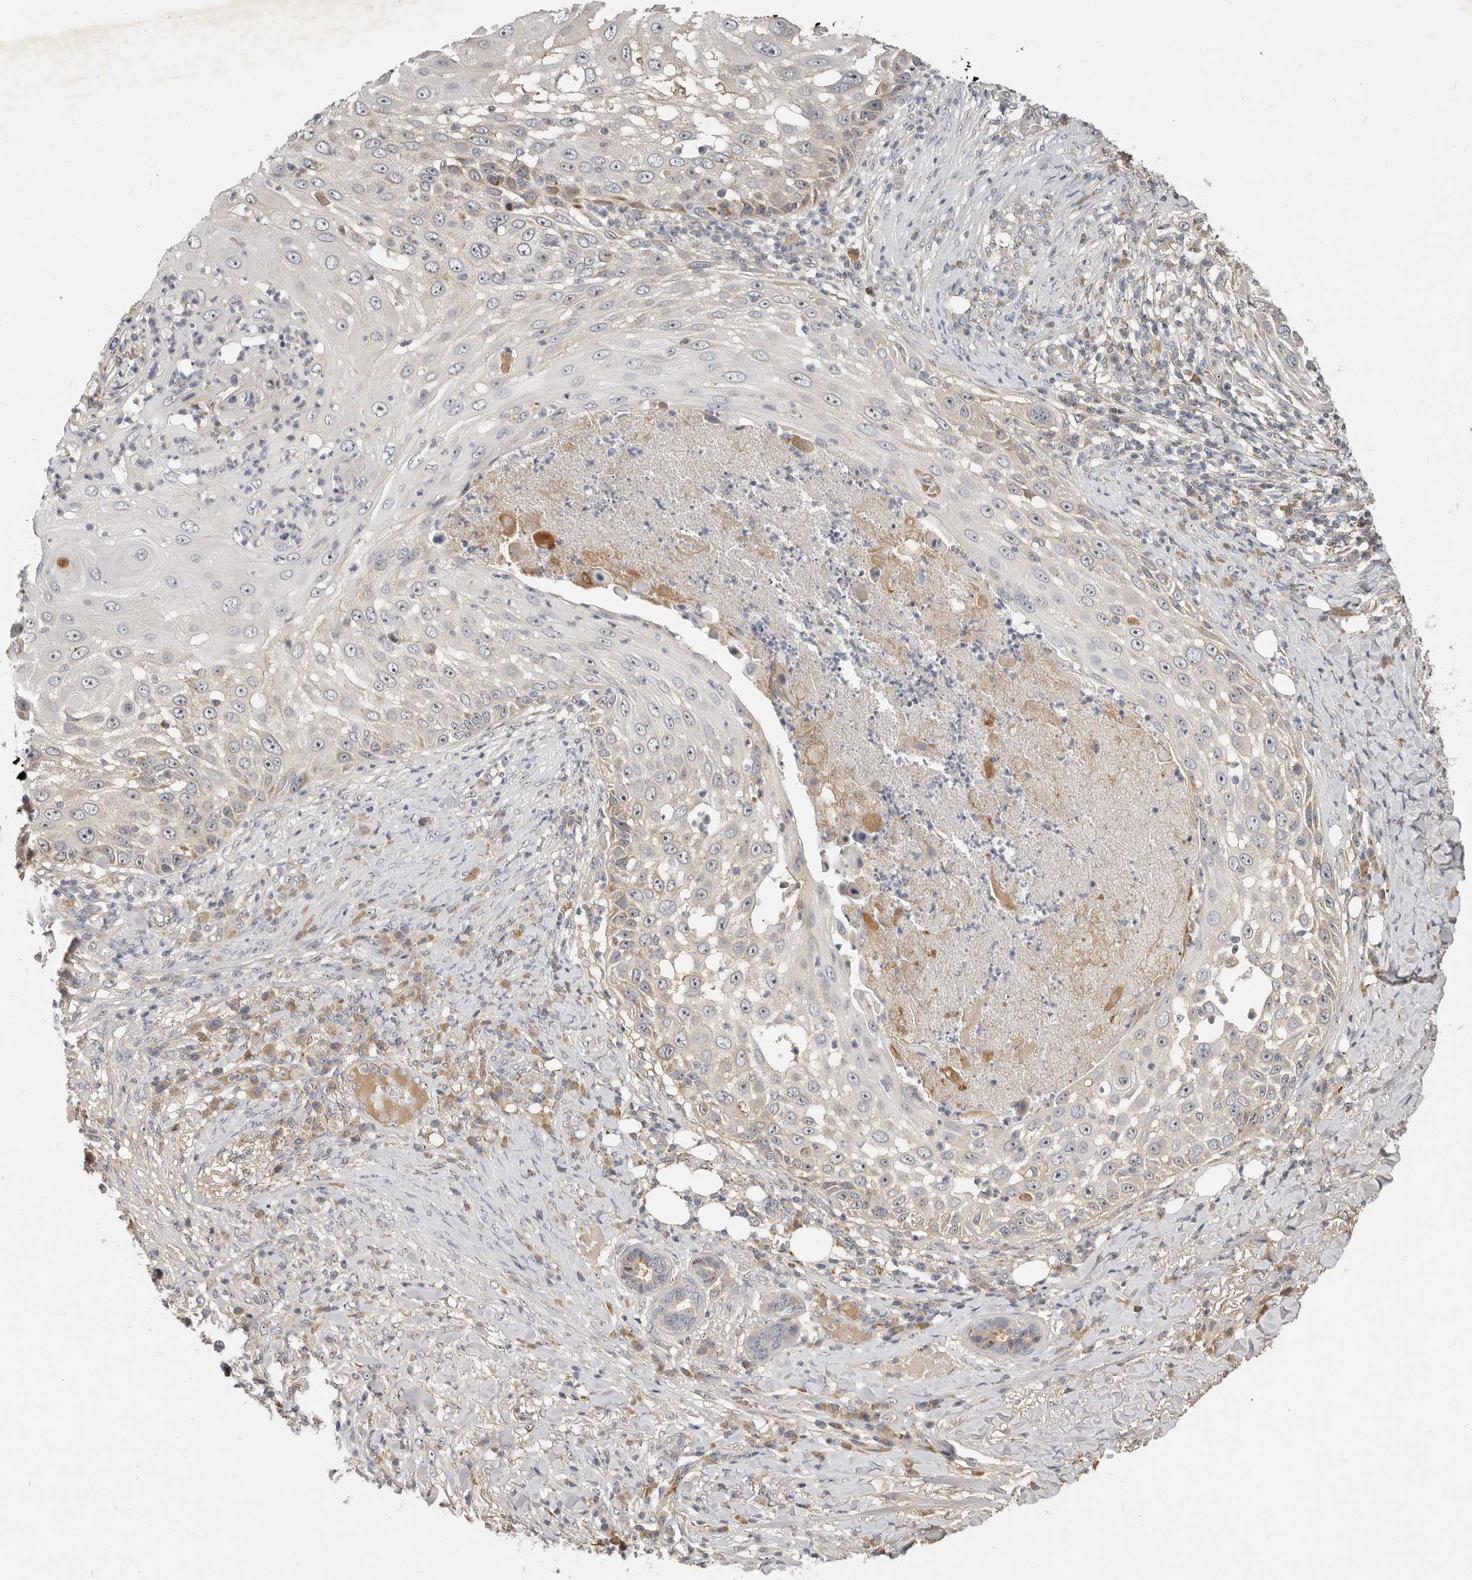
{"staining": {"intensity": "negative", "quantity": "none", "location": "none"}, "tissue": "skin cancer", "cell_type": "Tumor cells", "image_type": "cancer", "snomed": [{"axis": "morphology", "description": "Squamous cell carcinoma, NOS"}, {"axis": "topography", "description": "Skin"}], "caption": "IHC of skin cancer (squamous cell carcinoma) shows no expression in tumor cells.", "gene": "MICALL2", "patient": {"sex": "female", "age": 44}}